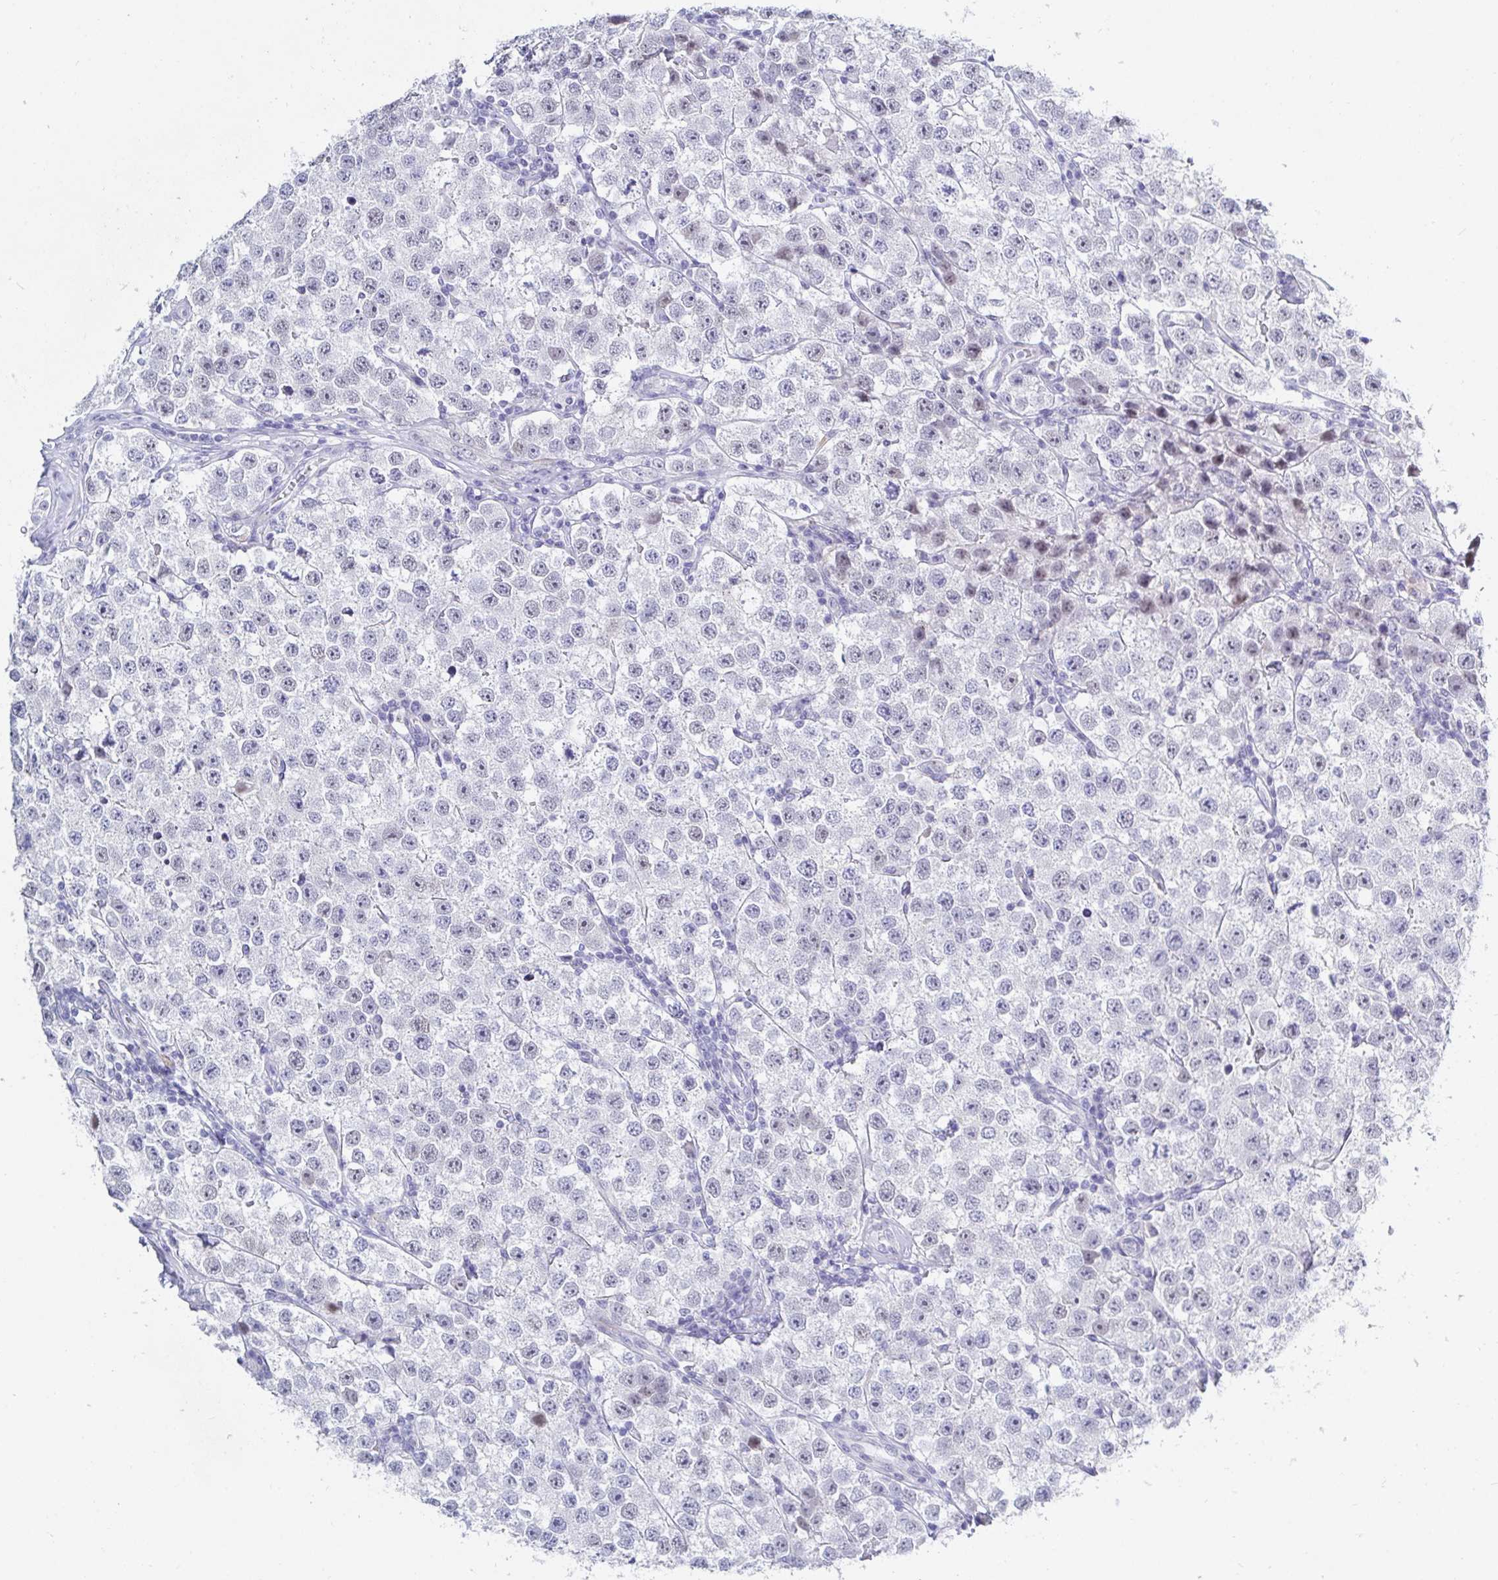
{"staining": {"intensity": "negative", "quantity": "none", "location": "none"}, "tissue": "testis cancer", "cell_type": "Tumor cells", "image_type": "cancer", "snomed": [{"axis": "morphology", "description": "Seminoma, NOS"}, {"axis": "topography", "description": "Testis"}], "caption": "Immunohistochemistry (IHC) image of neoplastic tissue: human testis seminoma stained with DAB (3,3'-diaminobenzidine) shows no significant protein staining in tumor cells. Nuclei are stained in blue.", "gene": "OR10K1", "patient": {"sex": "male", "age": 34}}